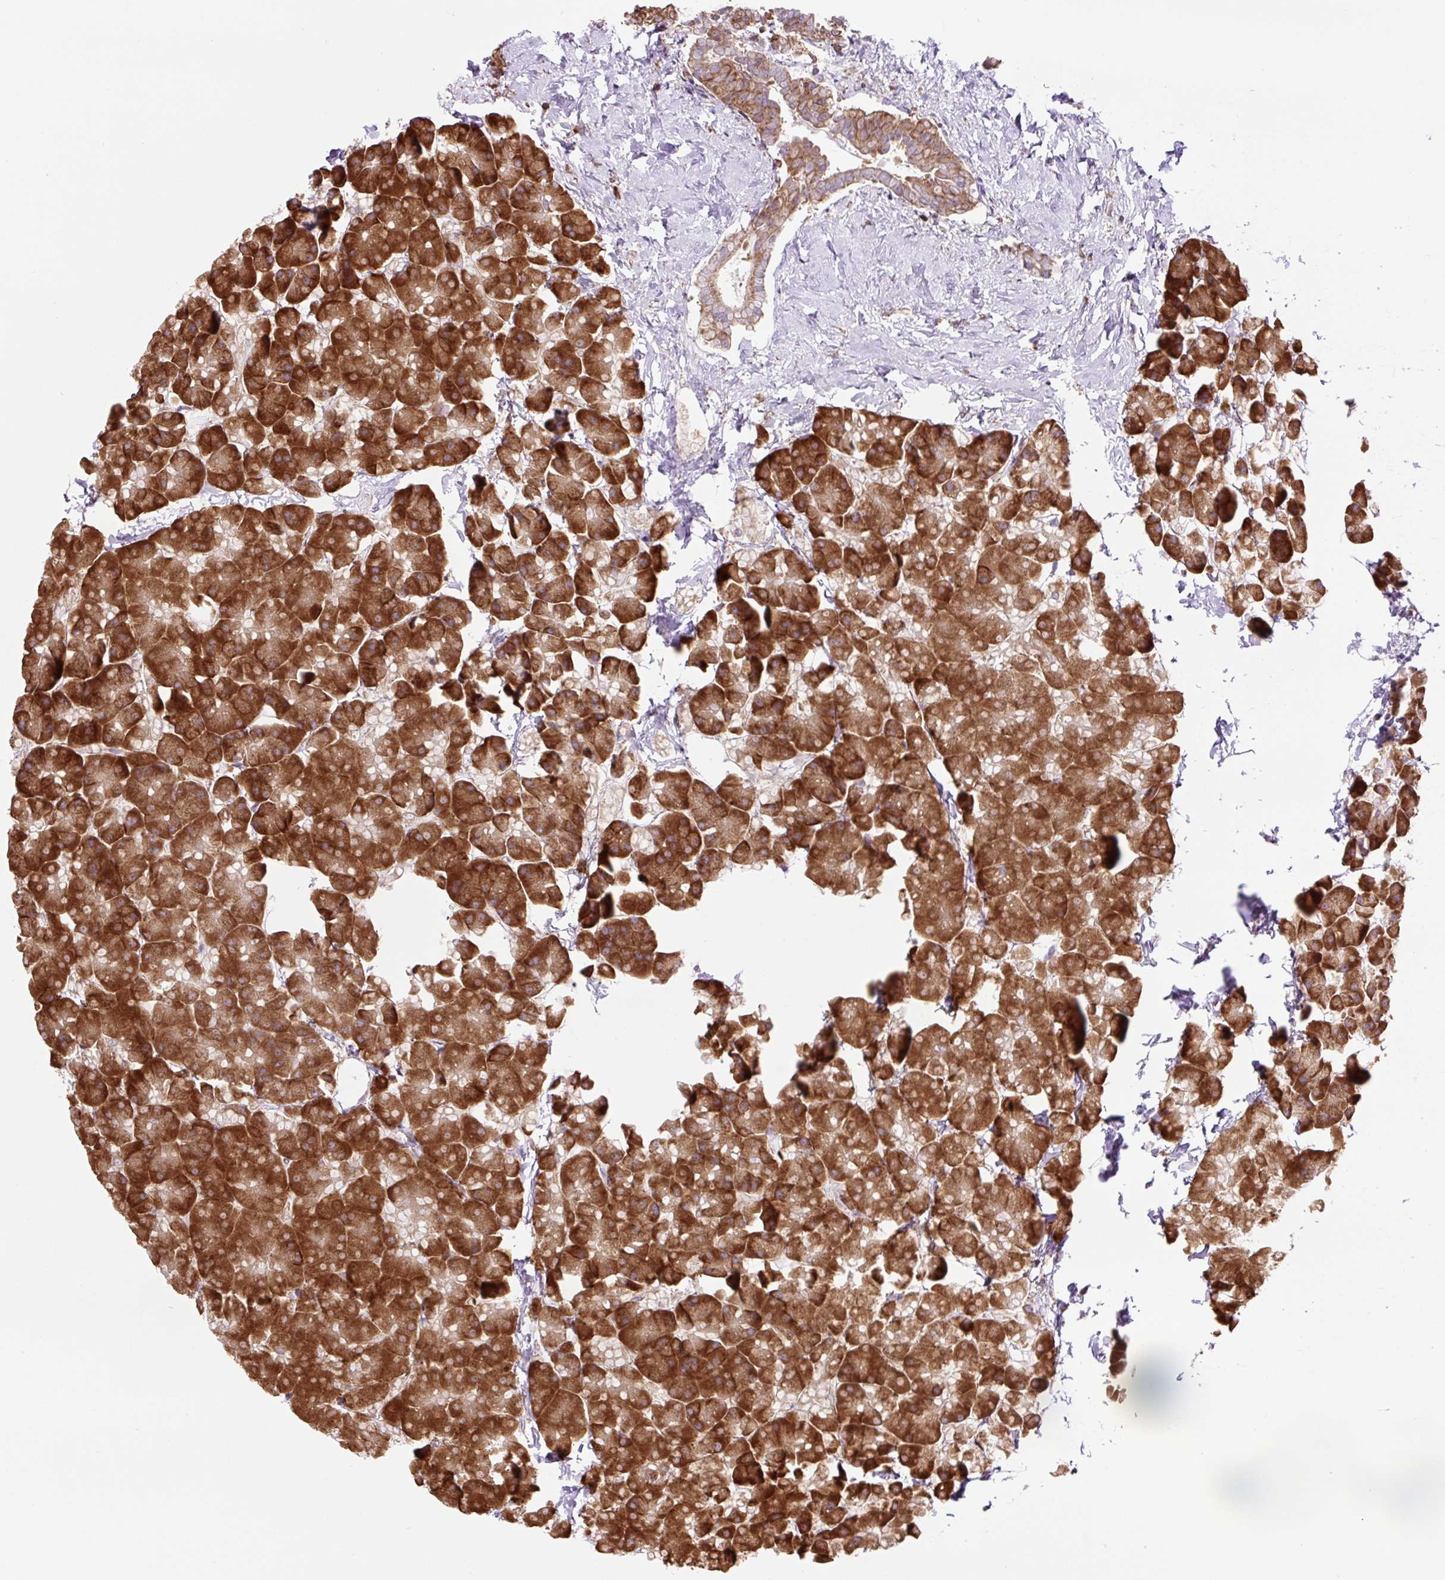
{"staining": {"intensity": "strong", "quantity": ">75%", "location": "cytoplasmic/membranous"}, "tissue": "pancreas", "cell_type": "Exocrine glandular cells", "image_type": "normal", "snomed": [{"axis": "morphology", "description": "Normal tissue, NOS"}, {"axis": "topography", "description": "Pancreas"}], "caption": "DAB (3,3'-diaminobenzidine) immunohistochemical staining of benign human pancreas demonstrates strong cytoplasmic/membranous protein expression in about >75% of exocrine glandular cells.", "gene": "RPS23", "patient": {"sex": "male", "age": 35}}